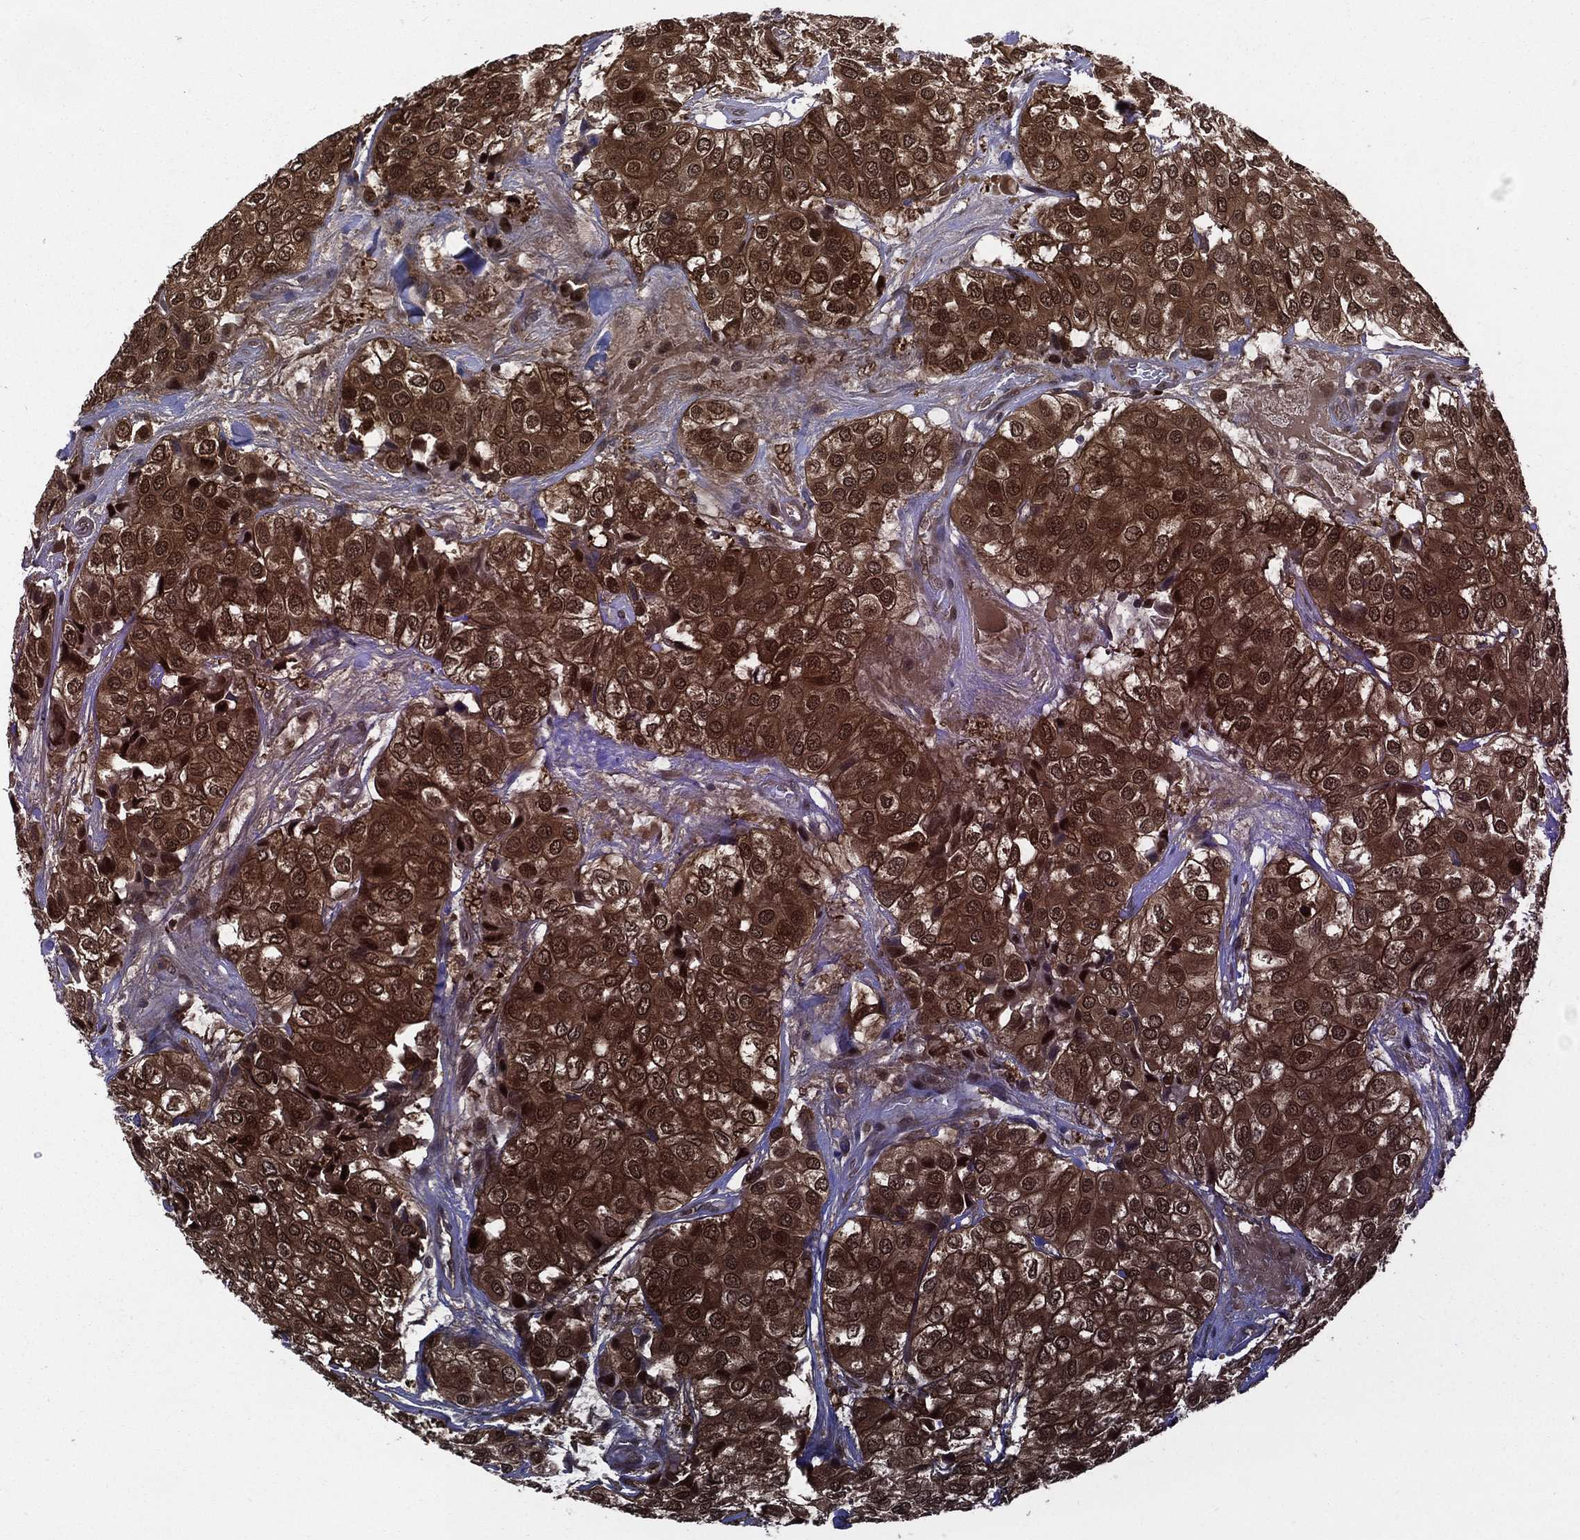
{"staining": {"intensity": "strong", "quantity": ">75%", "location": "cytoplasmic/membranous,nuclear"}, "tissue": "urothelial cancer", "cell_type": "Tumor cells", "image_type": "cancer", "snomed": [{"axis": "morphology", "description": "Urothelial carcinoma, High grade"}, {"axis": "topography", "description": "Urinary bladder"}], "caption": "Immunohistochemistry (DAB) staining of urothelial carcinoma (high-grade) exhibits strong cytoplasmic/membranous and nuclear protein expression in approximately >75% of tumor cells.", "gene": "MTAP", "patient": {"sex": "male", "age": 73}}